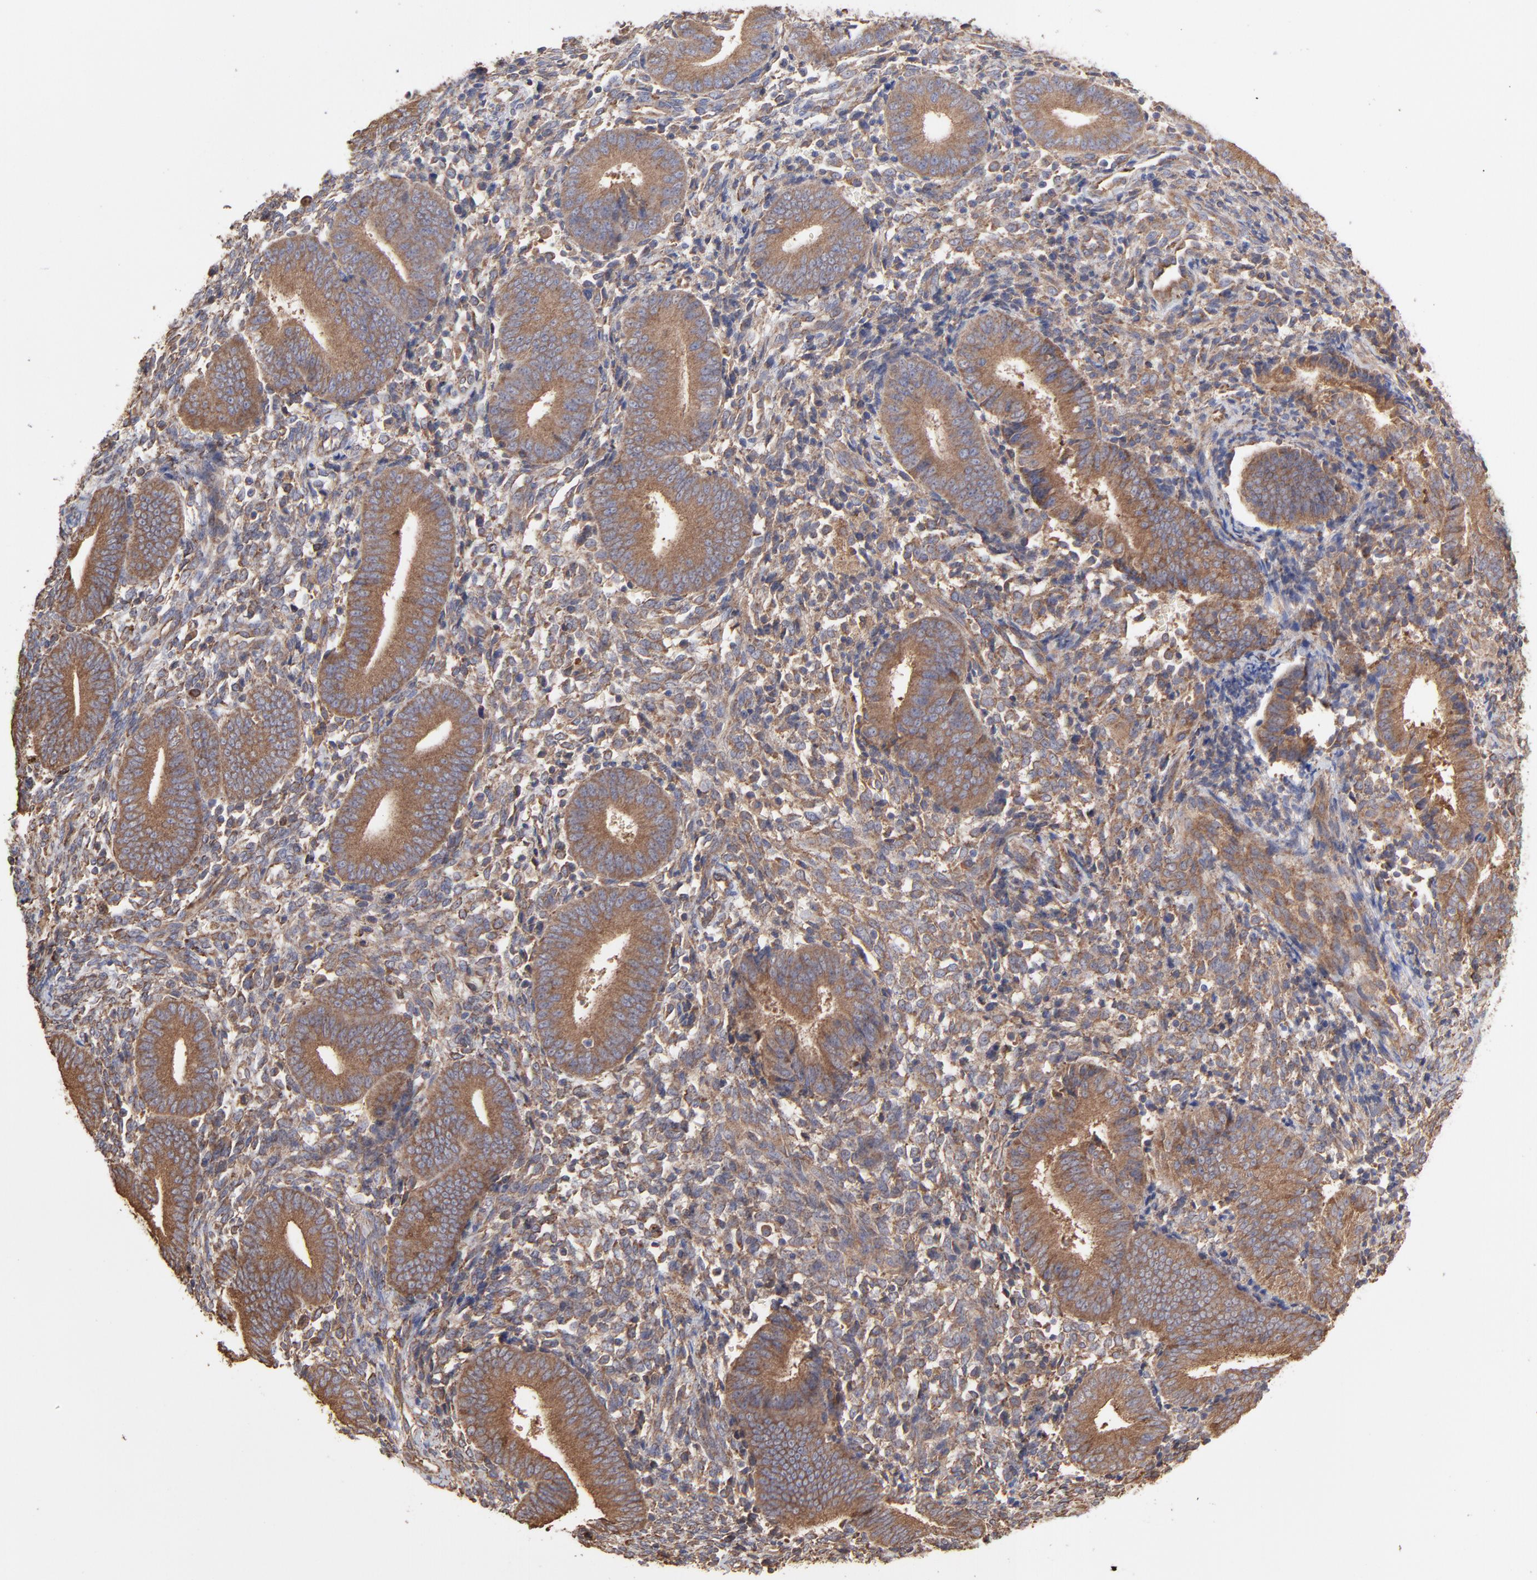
{"staining": {"intensity": "moderate", "quantity": "25%-75%", "location": "cytoplasmic/membranous"}, "tissue": "endometrium", "cell_type": "Cells in endometrial stroma", "image_type": "normal", "snomed": [{"axis": "morphology", "description": "Normal tissue, NOS"}, {"axis": "topography", "description": "Uterus"}, {"axis": "topography", "description": "Endometrium"}], "caption": "Immunohistochemical staining of benign human endometrium reveals moderate cytoplasmic/membranous protein positivity in approximately 25%-75% of cells in endometrial stroma.", "gene": "PFKM", "patient": {"sex": "female", "age": 33}}